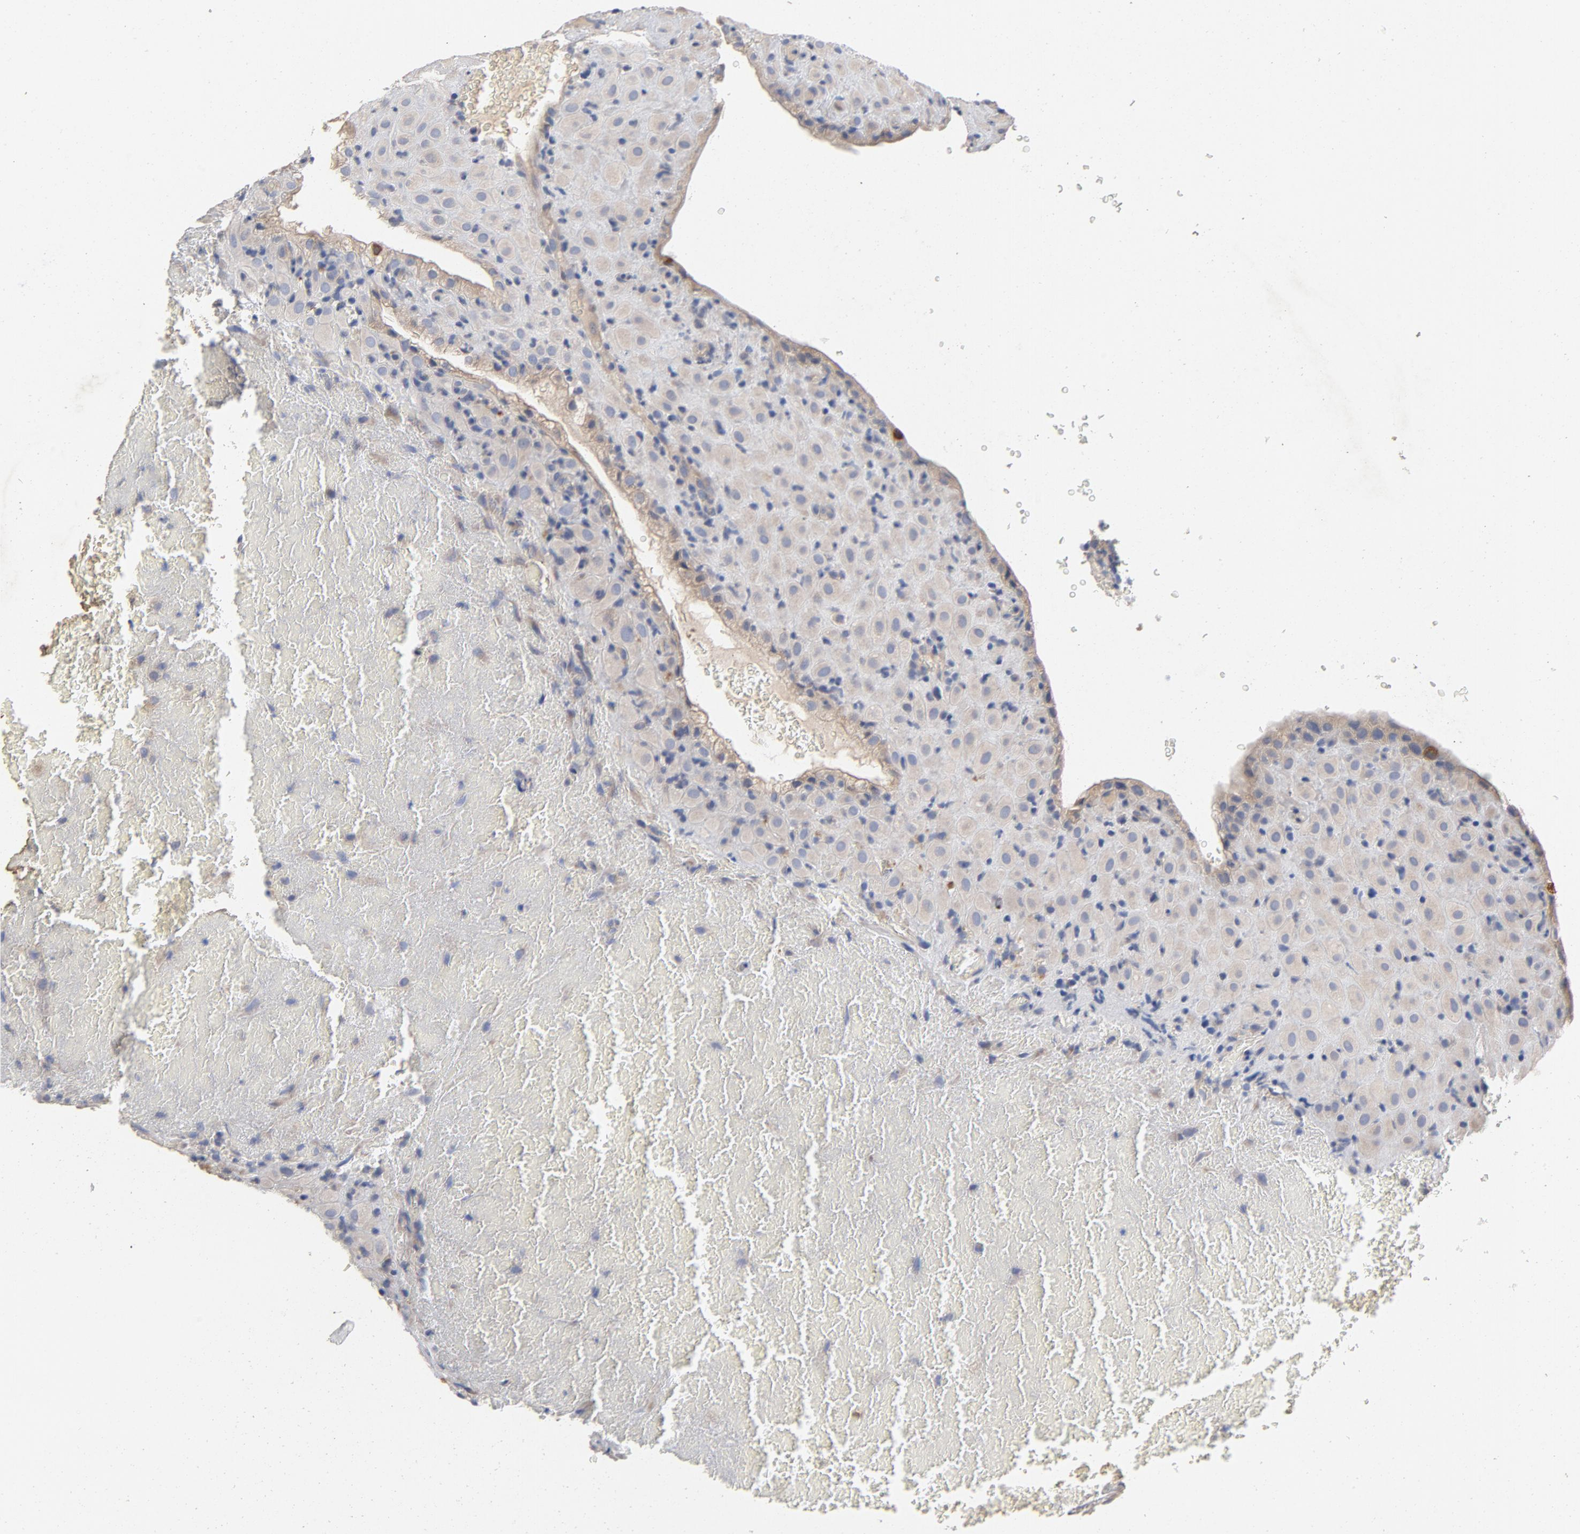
{"staining": {"intensity": "weak", "quantity": ">75%", "location": "cytoplasmic/membranous"}, "tissue": "placenta", "cell_type": "Decidual cells", "image_type": "normal", "snomed": [{"axis": "morphology", "description": "Normal tissue, NOS"}, {"axis": "topography", "description": "Placenta"}], "caption": "Placenta stained with IHC reveals weak cytoplasmic/membranous positivity in about >75% of decidual cells.", "gene": "CCDC134", "patient": {"sex": "female", "age": 19}}